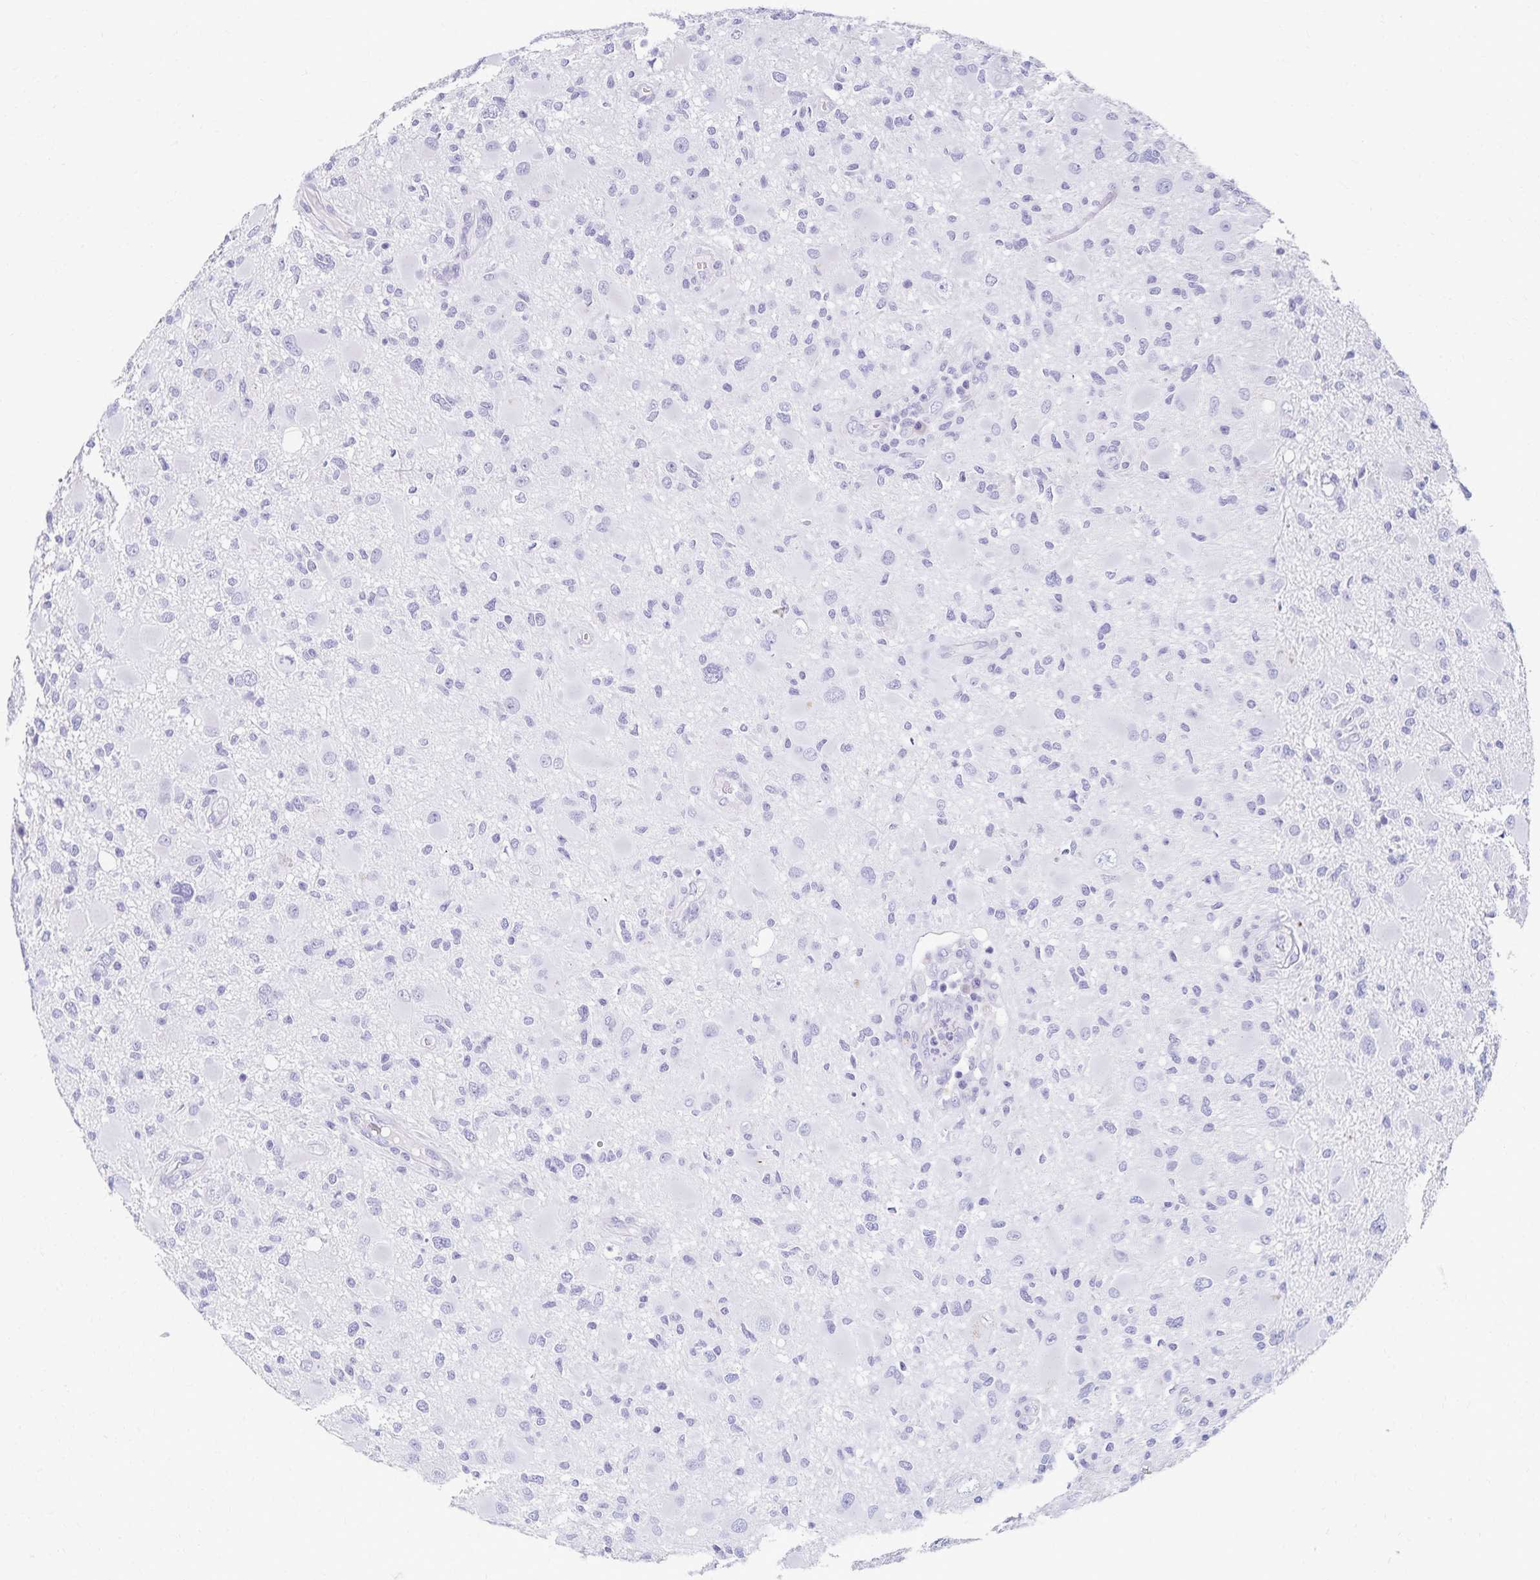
{"staining": {"intensity": "negative", "quantity": "none", "location": "none"}, "tissue": "glioma", "cell_type": "Tumor cells", "image_type": "cancer", "snomed": [{"axis": "morphology", "description": "Glioma, malignant, High grade"}, {"axis": "topography", "description": "Brain"}], "caption": "Immunohistochemistry (IHC) image of neoplastic tissue: malignant glioma (high-grade) stained with DAB (3,3'-diaminobenzidine) shows no significant protein positivity in tumor cells.", "gene": "C2orf50", "patient": {"sex": "male", "age": 54}}